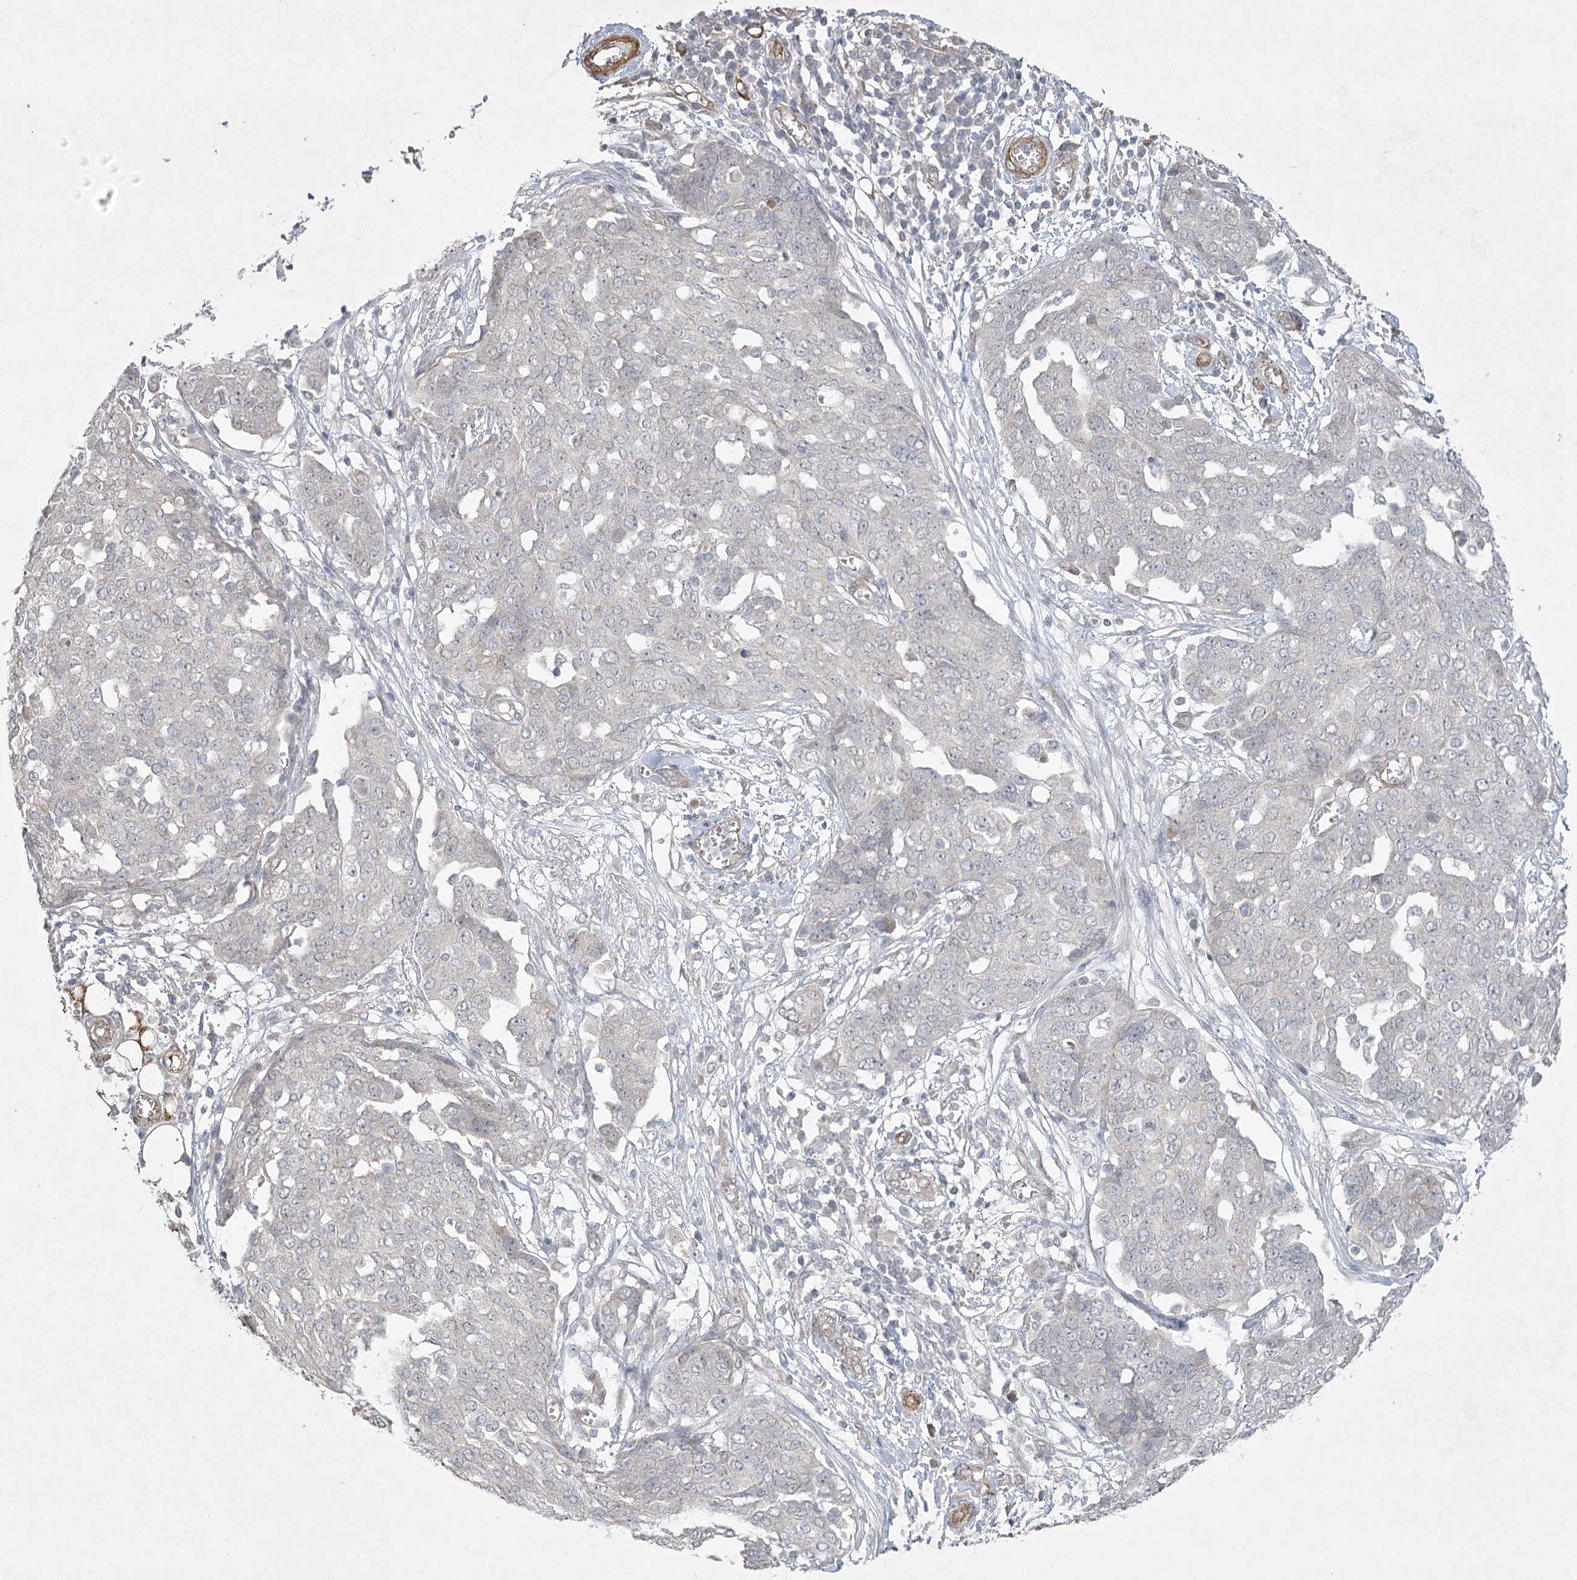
{"staining": {"intensity": "negative", "quantity": "none", "location": "none"}, "tissue": "ovarian cancer", "cell_type": "Tumor cells", "image_type": "cancer", "snomed": [{"axis": "morphology", "description": "Cystadenocarcinoma, serous, NOS"}, {"axis": "topography", "description": "Soft tissue"}, {"axis": "topography", "description": "Ovary"}], "caption": "The micrograph reveals no staining of tumor cells in serous cystadenocarcinoma (ovarian).", "gene": "AMTN", "patient": {"sex": "female", "age": 57}}